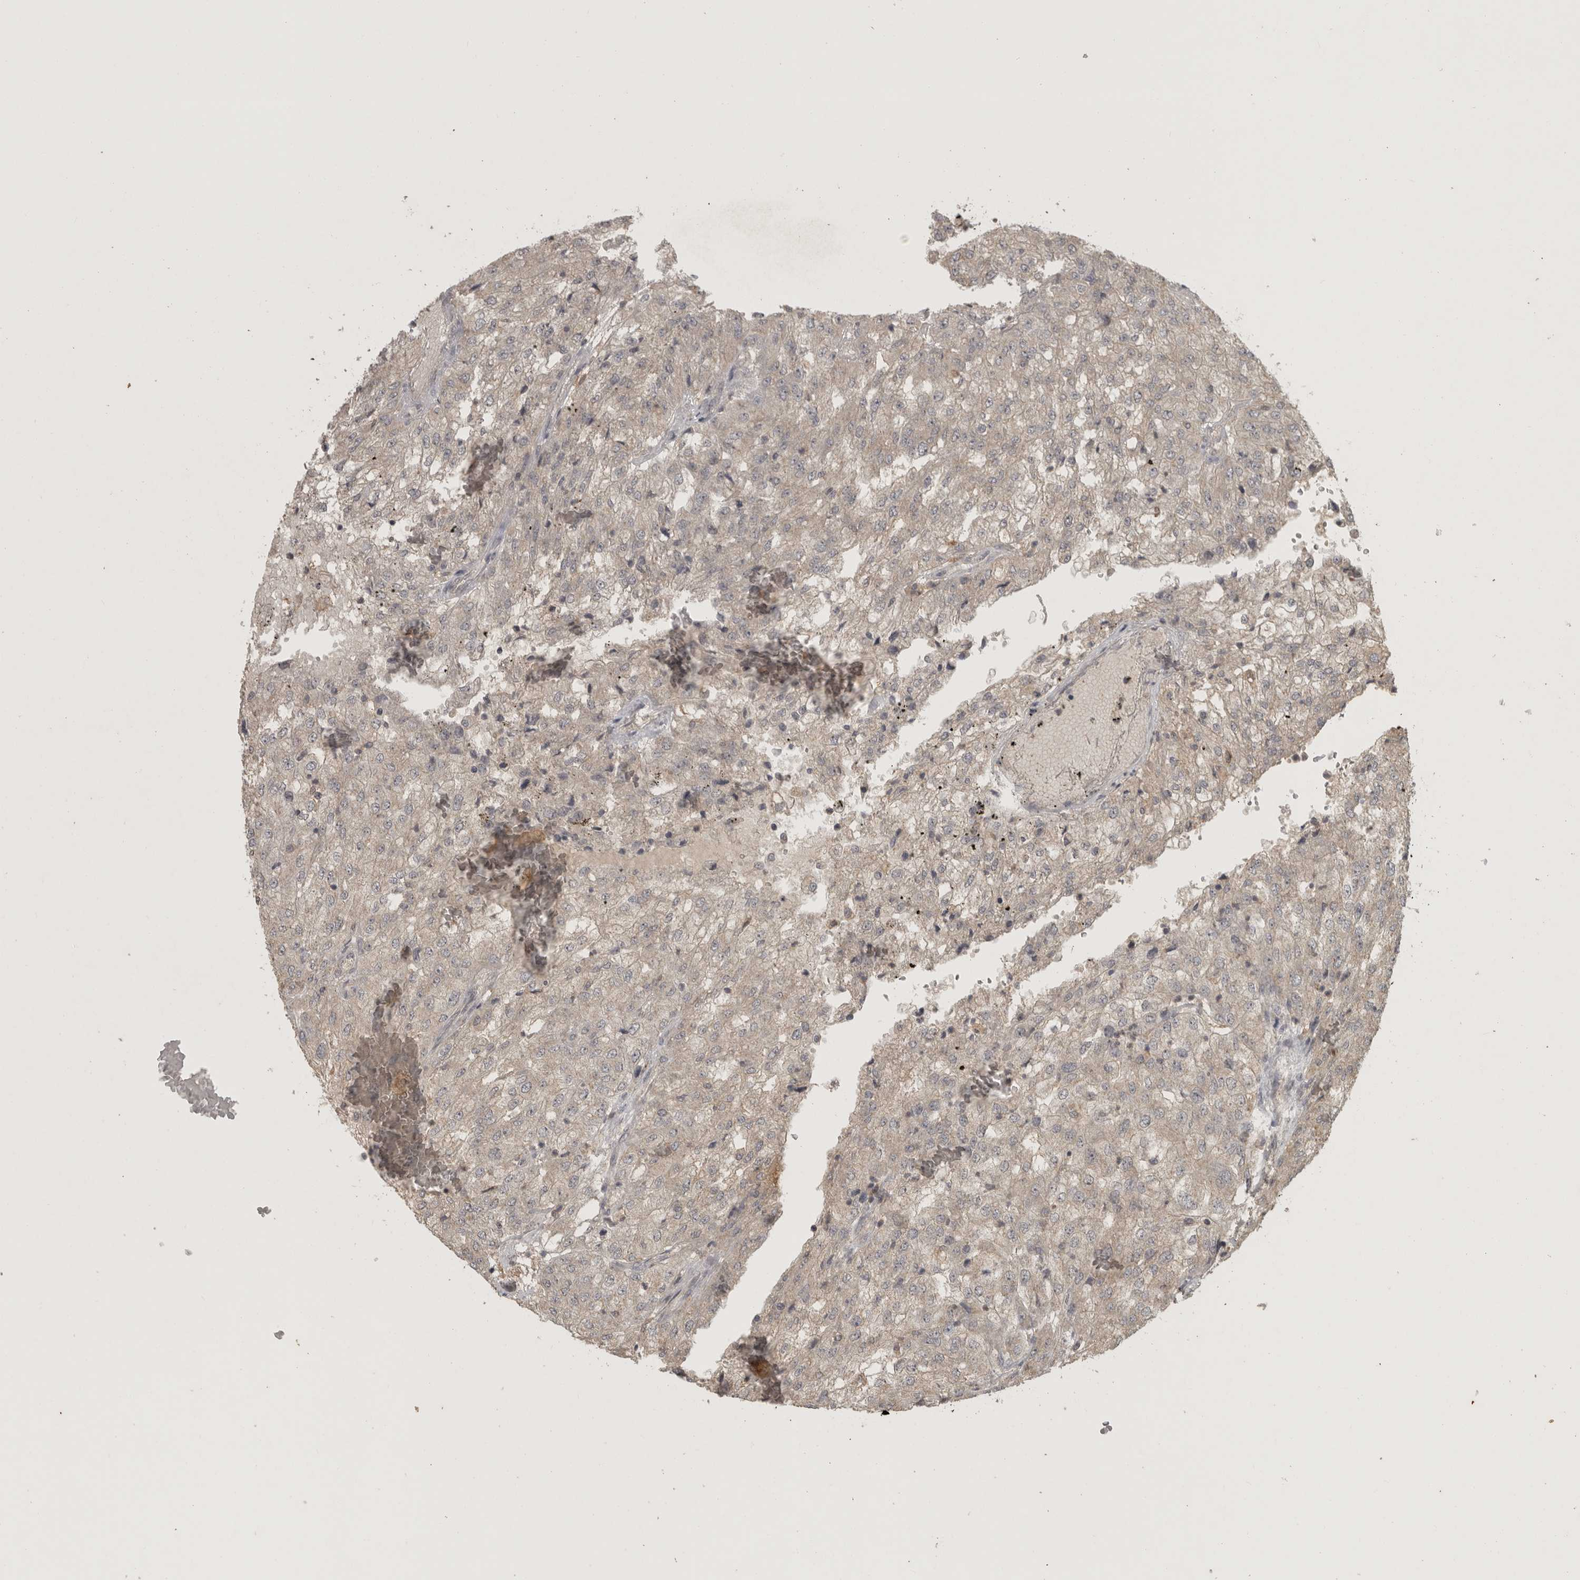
{"staining": {"intensity": "weak", "quantity": "<25%", "location": "cytoplasmic/membranous"}, "tissue": "renal cancer", "cell_type": "Tumor cells", "image_type": "cancer", "snomed": [{"axis": "morphology", "description": "Adenocarcinoma, NOS"}, {"axis": "topography", "description": "Kidney"}], "caption": "Protein analysis of renal adenocarcinoma demonstrates no significant positivity in tumor cells.", "gene": "ADAMTS4", "patient": {"sex": "female", "age": 54}}